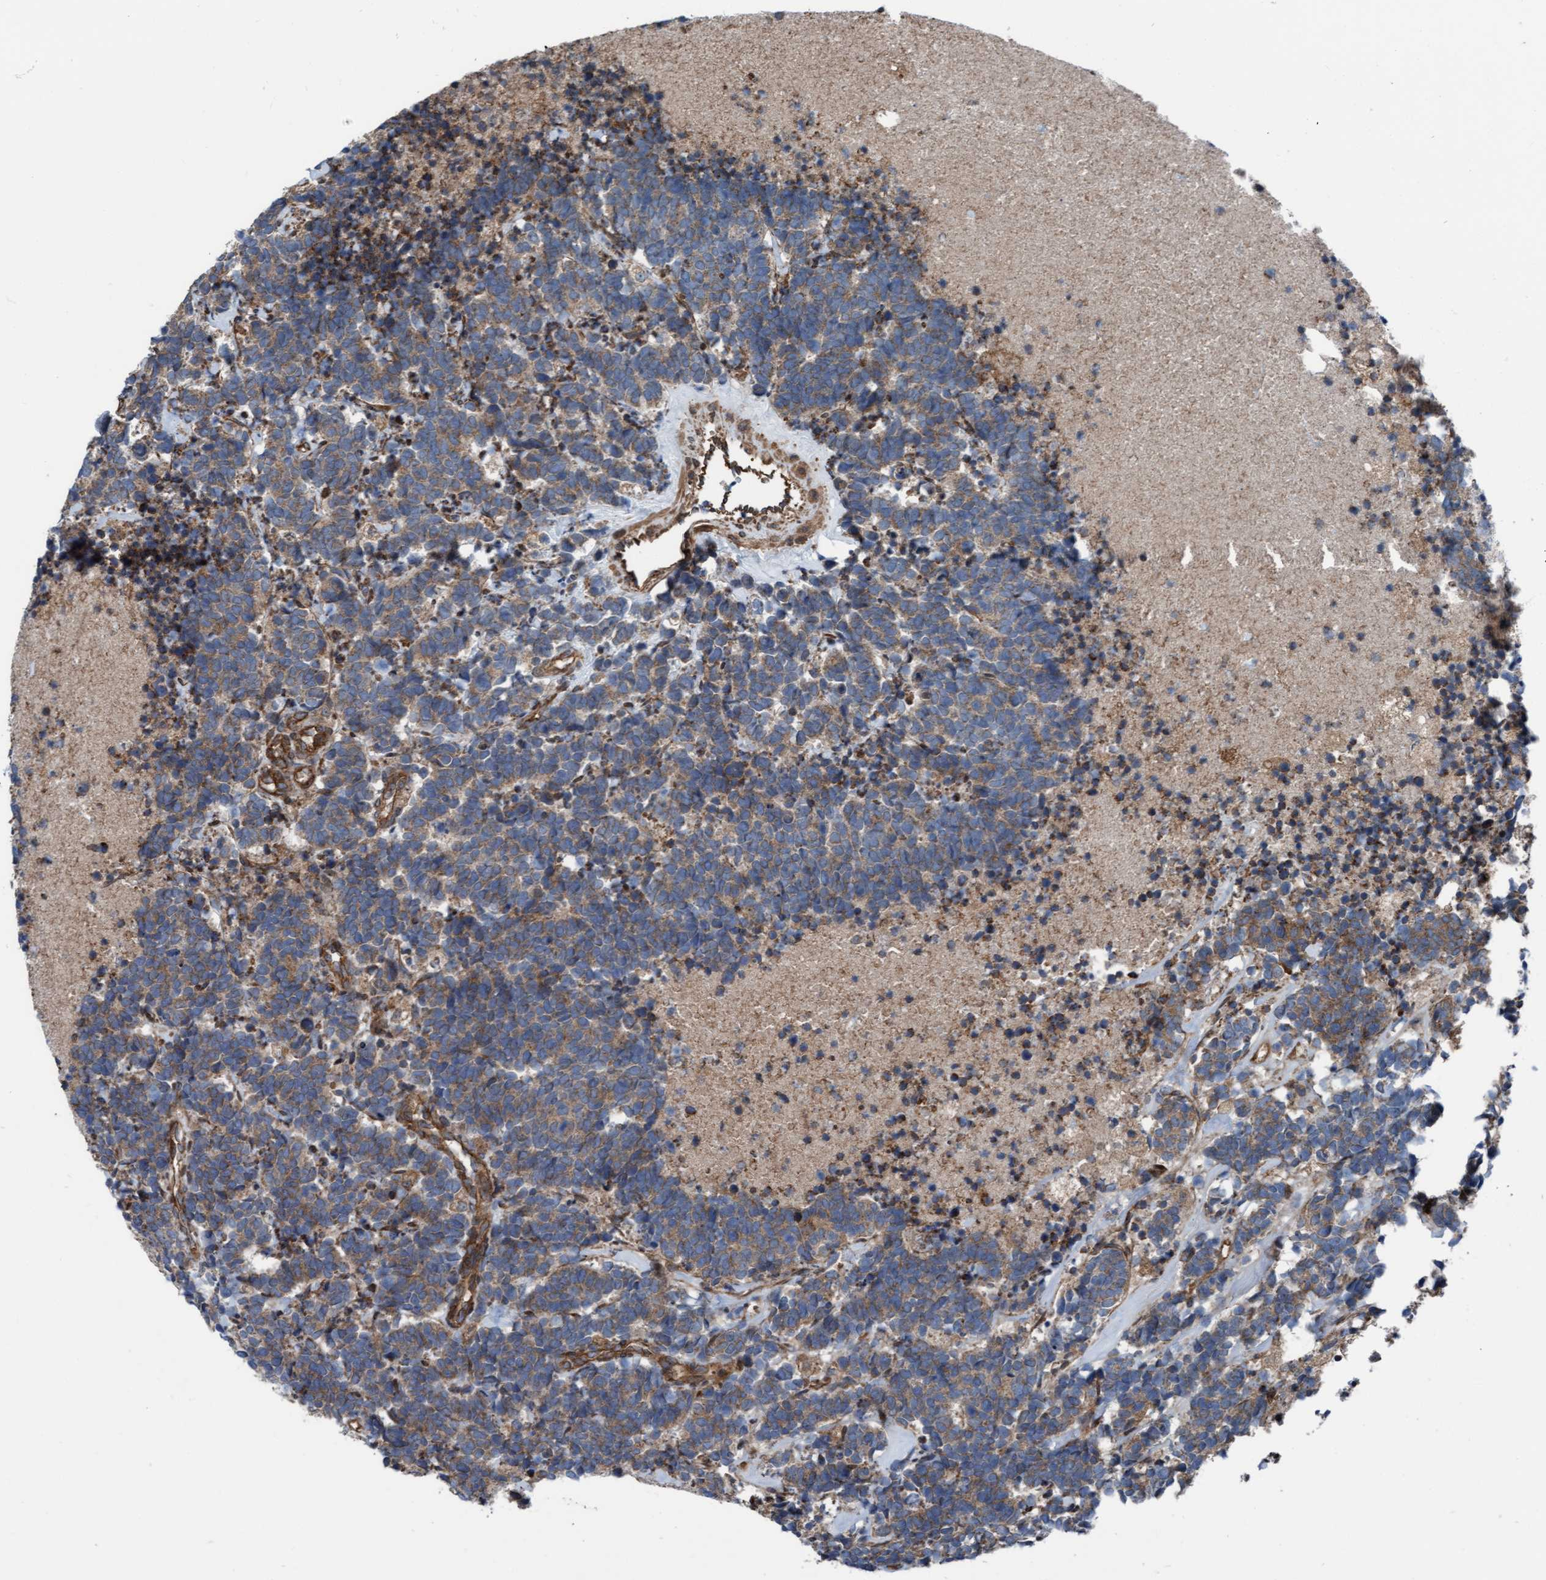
{"staining": {"intensity": "moderate", "quantity": ">75%", "location": "cytoplasmic/membranous"}, "tissue": "carcinoid", "cell_type": "Tumor cells", "image_type": "cancer", "snomed": [{"axis": "morphology", "description": "Carcinoma, NOS"}, {"axis": "morphology", "description": "Carcinoid, malignant, NOS"}, {"axis": "topography", "description": "Urinary bladder"}], "caption": "Tumor cells show medium levels of moderate cytoplasmic/membranous expression in about >75% of cells in carcinoid.", "gene": "RAP1GAP2", "patient": {"sex": "male", "age": 57}}